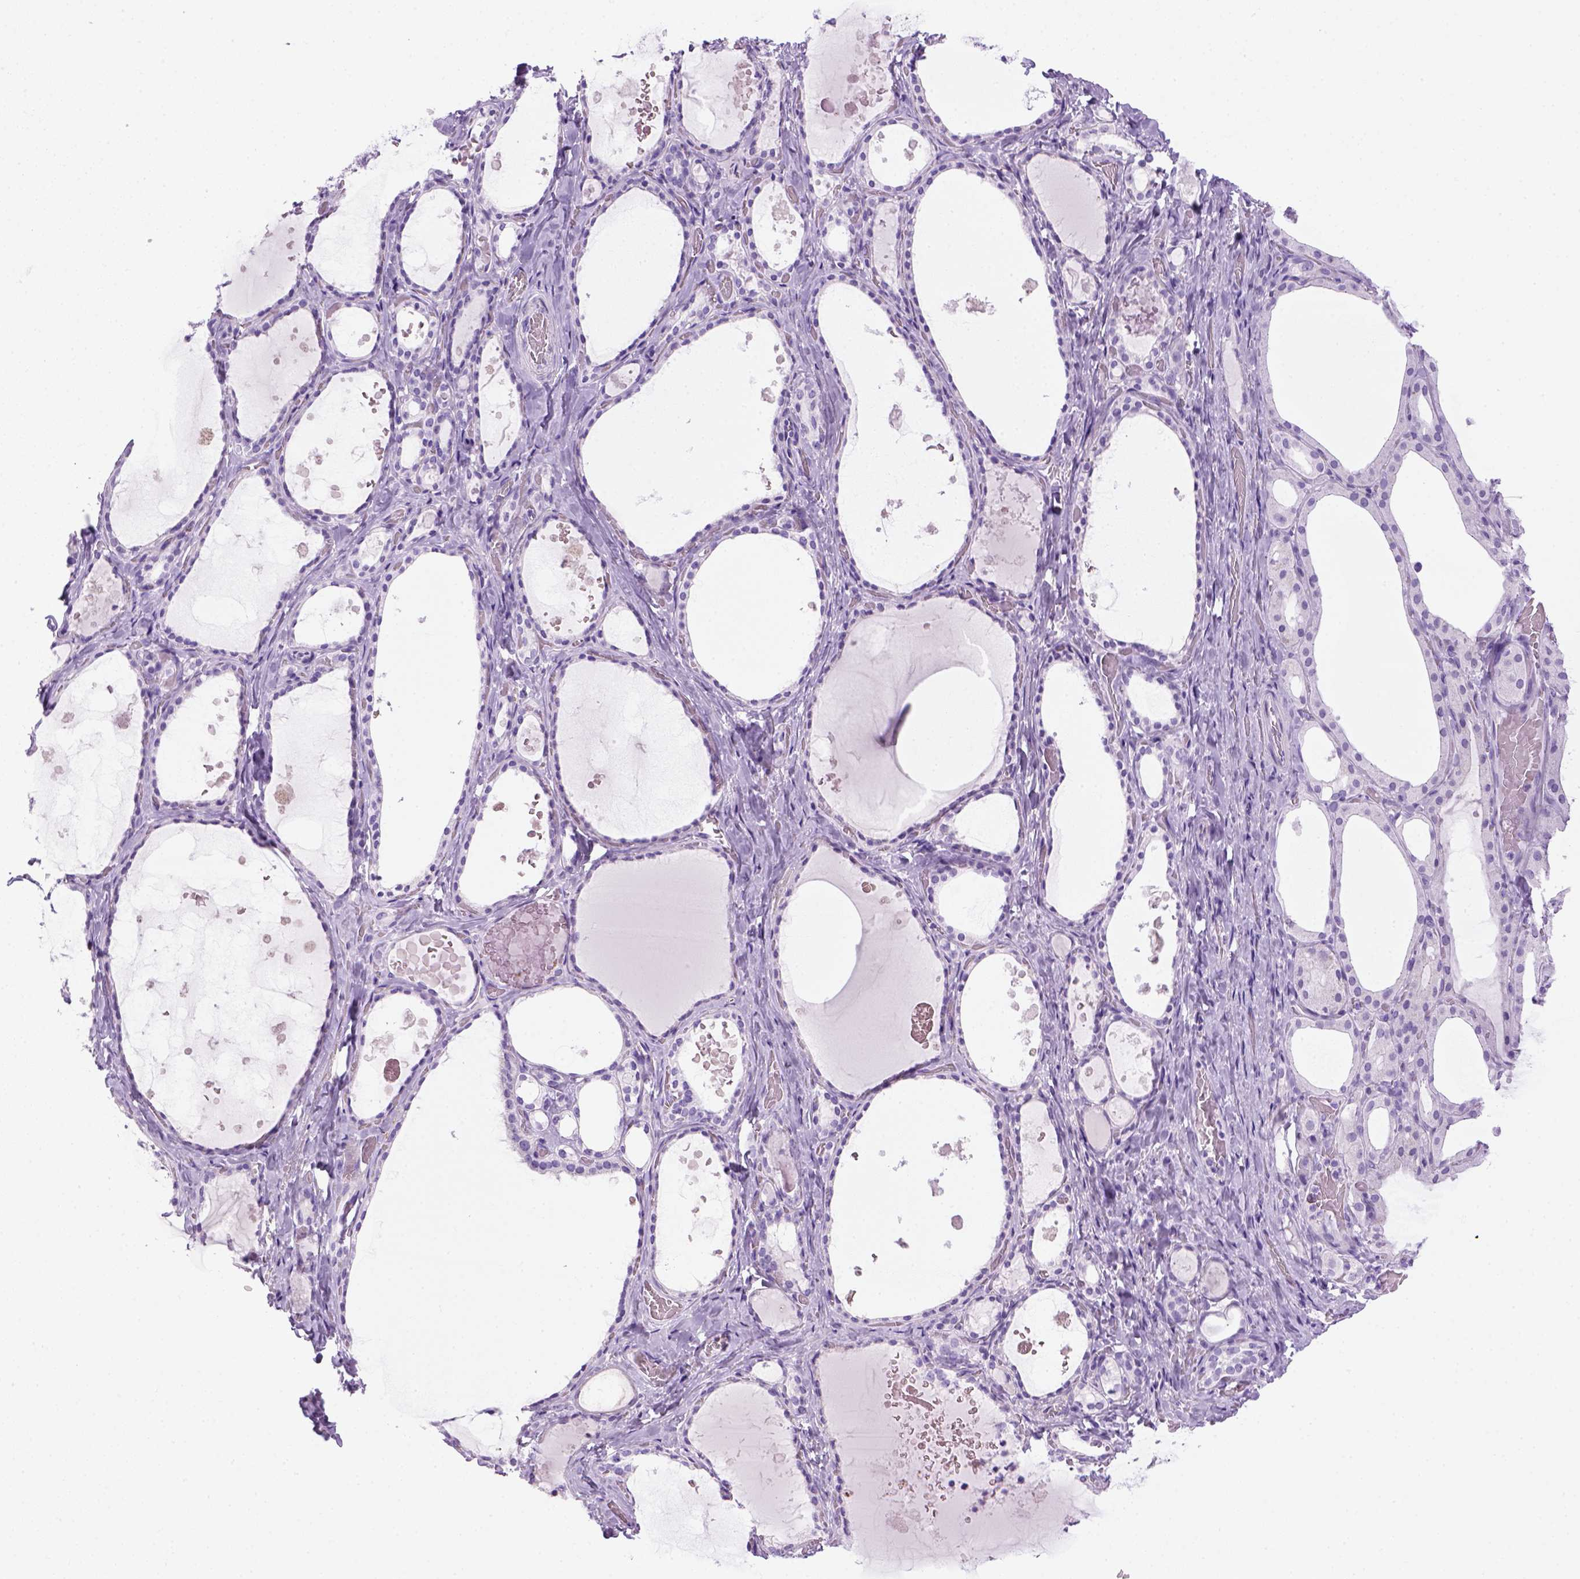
{"staining": {"intensity": "negative", "quantity": "none", "location": "none"}, "tissue": "thyroid gland", "cell_type": "Glandular cells", "image_type": "normal", "snomed": [{"axis": "morphology", "description": "Normal tissue, NOS"}, {"axis": "topography", "description": "Thyroid gland"}], "caption": "Image shows no protein expression in glandular cells of unremarkable thyroid gland. (DAB (3,3'-diaminobenzidine) immunohistochemistry visualized using brightfield microscopy, high magnification).", "gene": "SGCG", "patient": {"sex": "female", "age": 56}}